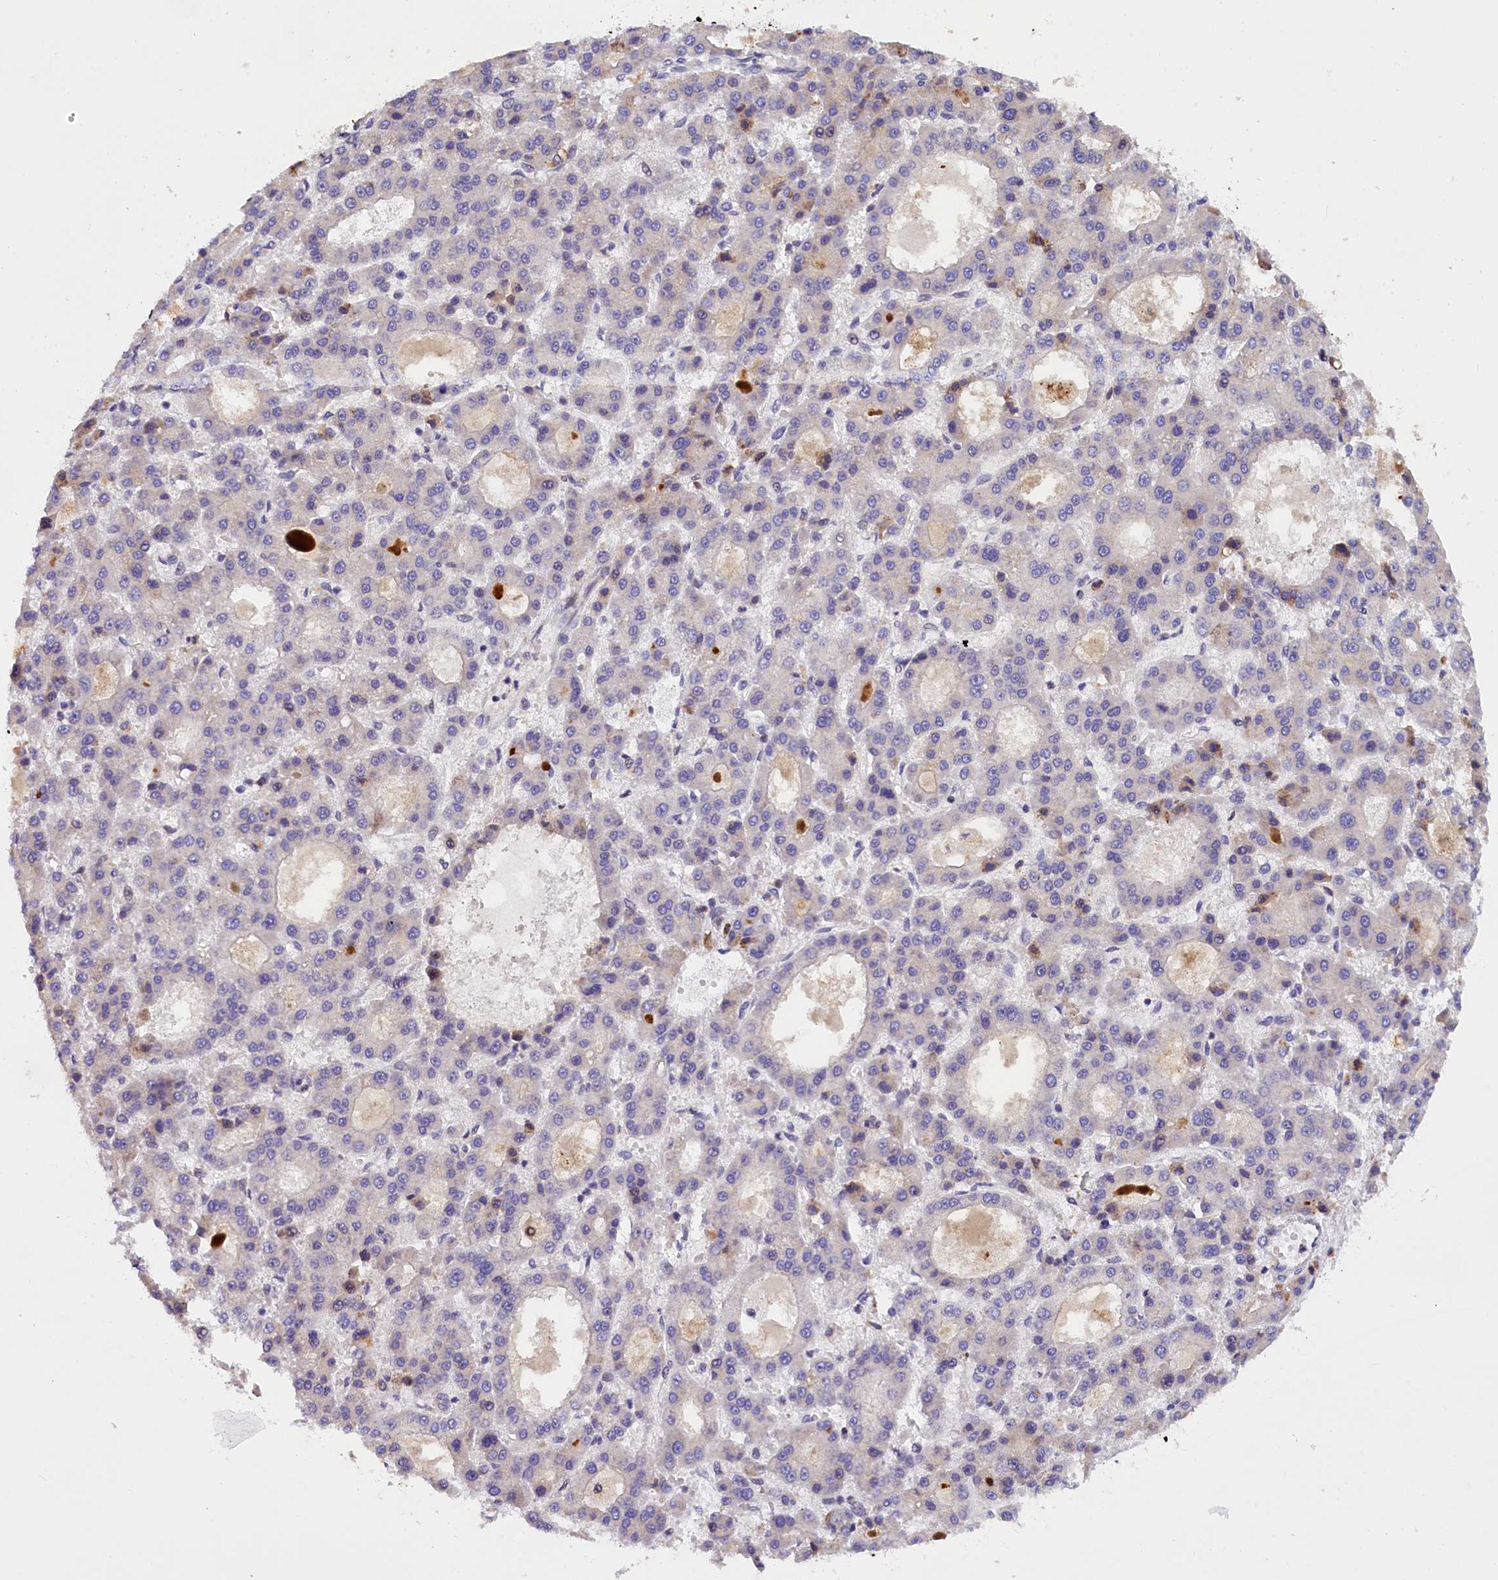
{"staining": {"intensity": "negative", "quantity": "none", "location": "none"}, "tissue": "liver cancer", "cell_type": "Tumor cells", "image_type": "cancer", "snomed": [{"axis": "morphology", "description": "Carcinoma, Hepatocellular, NOS"}, {"axis": "topography", "description": "Liver"}], "caption": "Immunohistochemistry micrograph of human hepatocellular carcinoma (liver) stained for a protein (brown), which shows no positivity in tumor cells.", "gene": "FBXO45", "patient": {"sex": "male", "age": 70}}